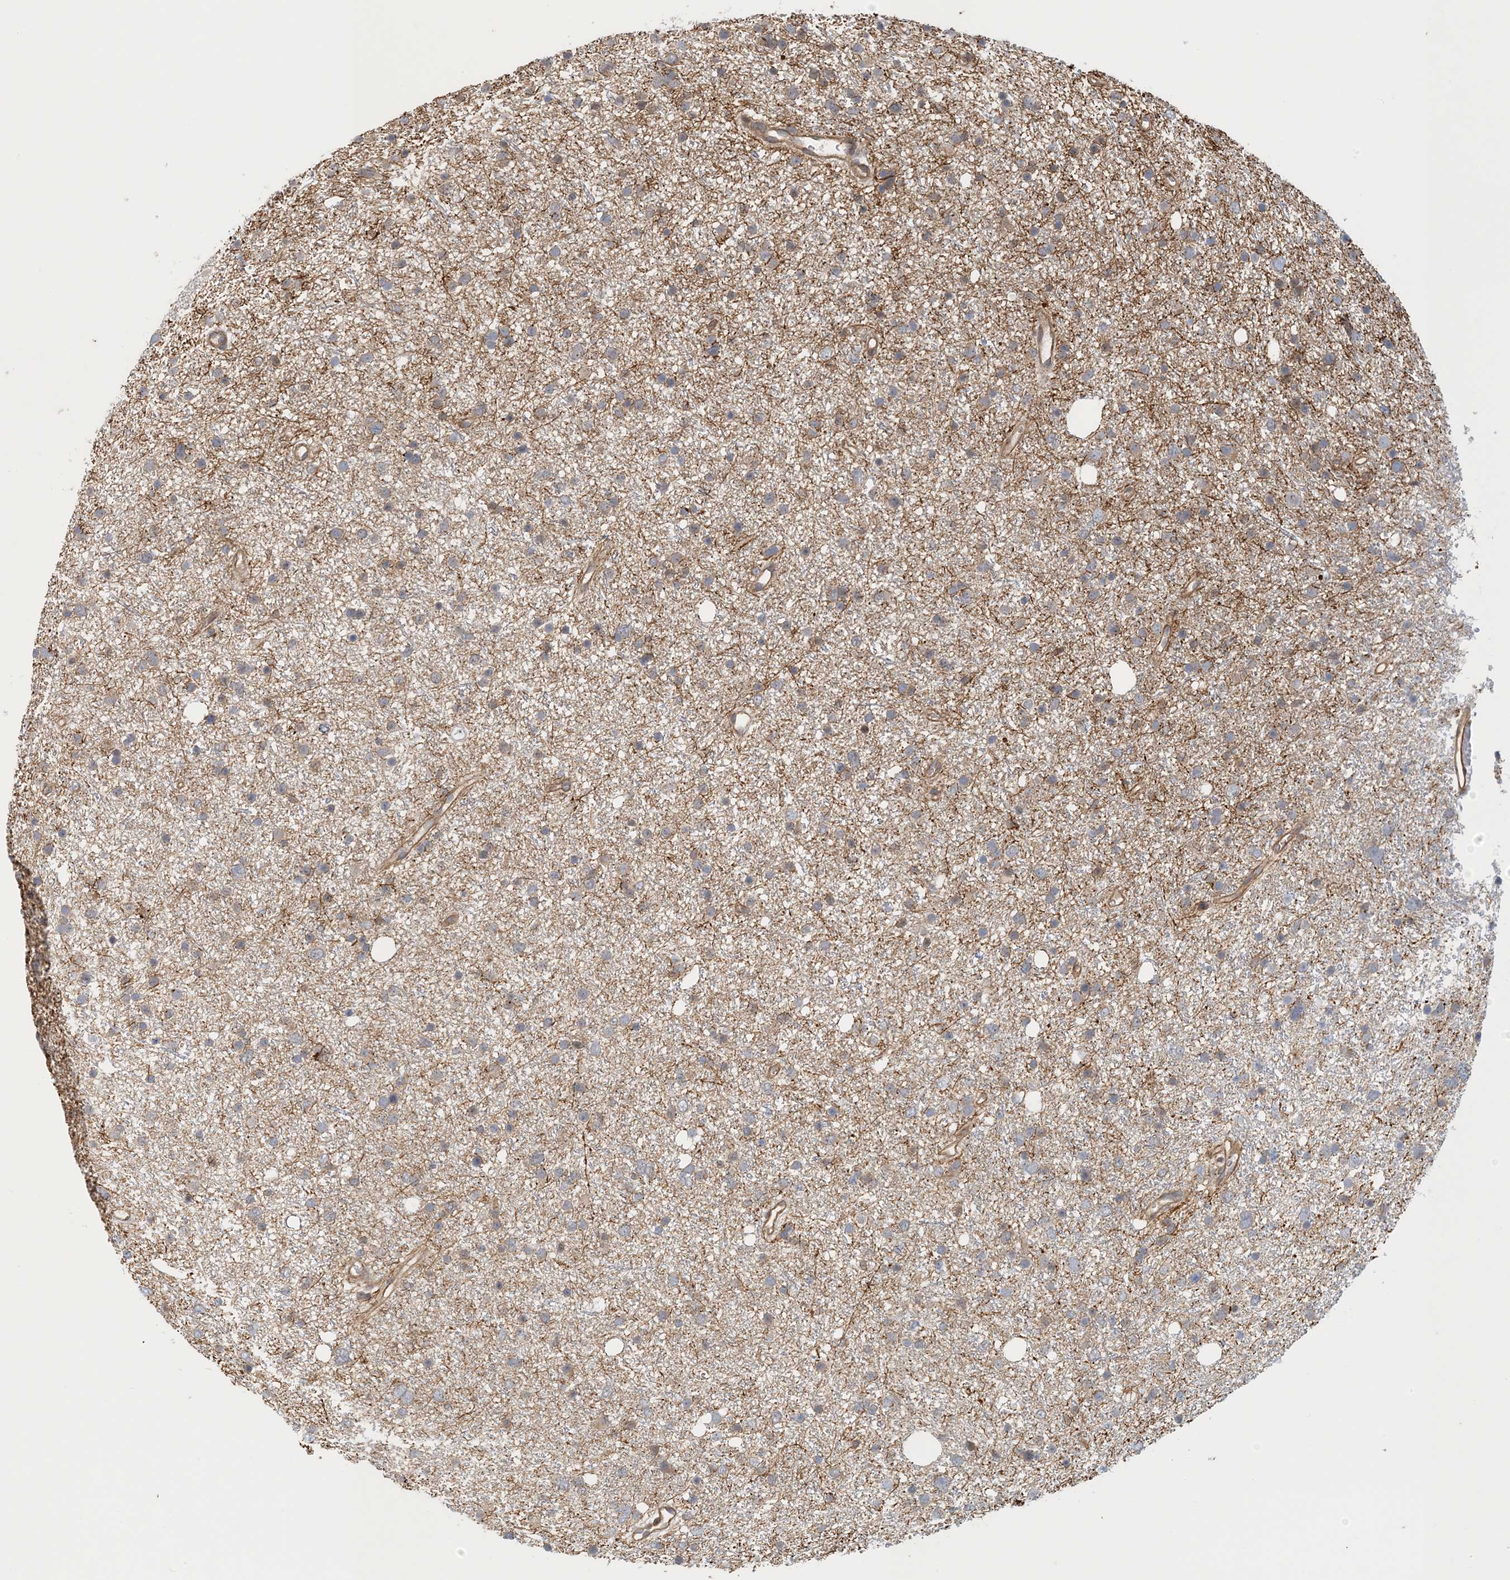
{"staining": {"intensity": "weak", "quantity": "<25%", "location": "cytoplasmic/membranous"}, "tissue": "glioma", "cell_type": "Tumor cells", "image_type": "cancer", "snomed": [{"axis": "morphology", "description": "Glioma, malignant, Low grade"}, {"axis": "topography", "description": "Cerebral cortex"}], "caption": "Low-grade glioma (malignant) stained for a protein using IHC displays no expression tumor cells.", "gene": "MAPKBP1", "patient": {"sex": "female", "age": 39}}